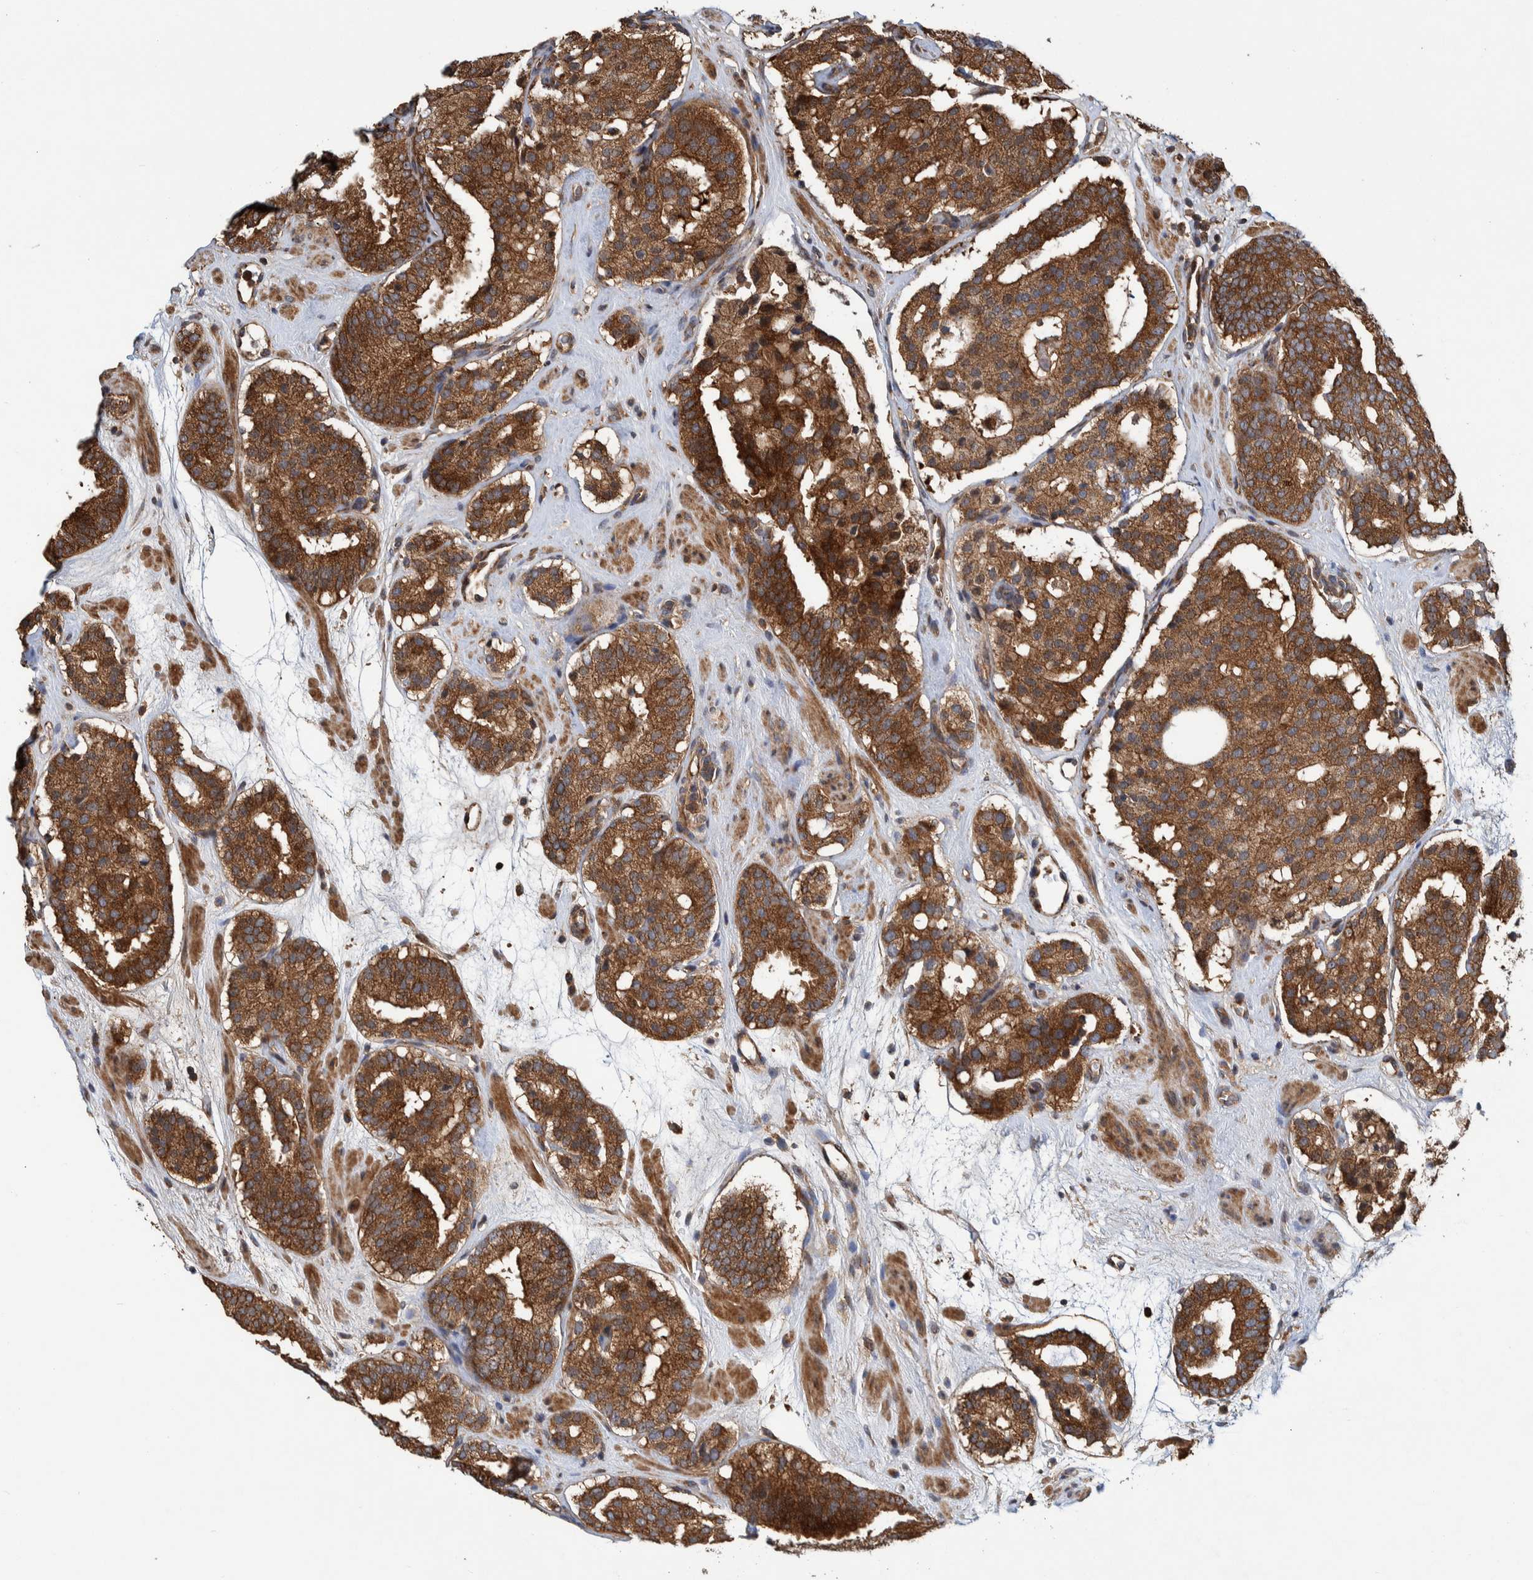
{"staining": {"intensity": "strong", "quantity": ">75%", "location": "cytoplasmic/membranous"}, "tissue": "prostate cancer", "cell_type": "Tumor cells", "image_type": "cancer", "snomed": [{"axis": "morphology", "description": "Adenocarcinoma, Low grade"}, {"axis": "topography", "description": "Prostate"}], "caption": "Strong cytoplasmic/membranous expression is present in about >75% of tumor cells in low-grade adenocarcinoma (prostate). (DAB (3,3'-diaminobenzidine) IHC with brightfield microscopy, high magnification).", "gene": "CCDC57", "patient": {"sex": "male", "age": 69}}